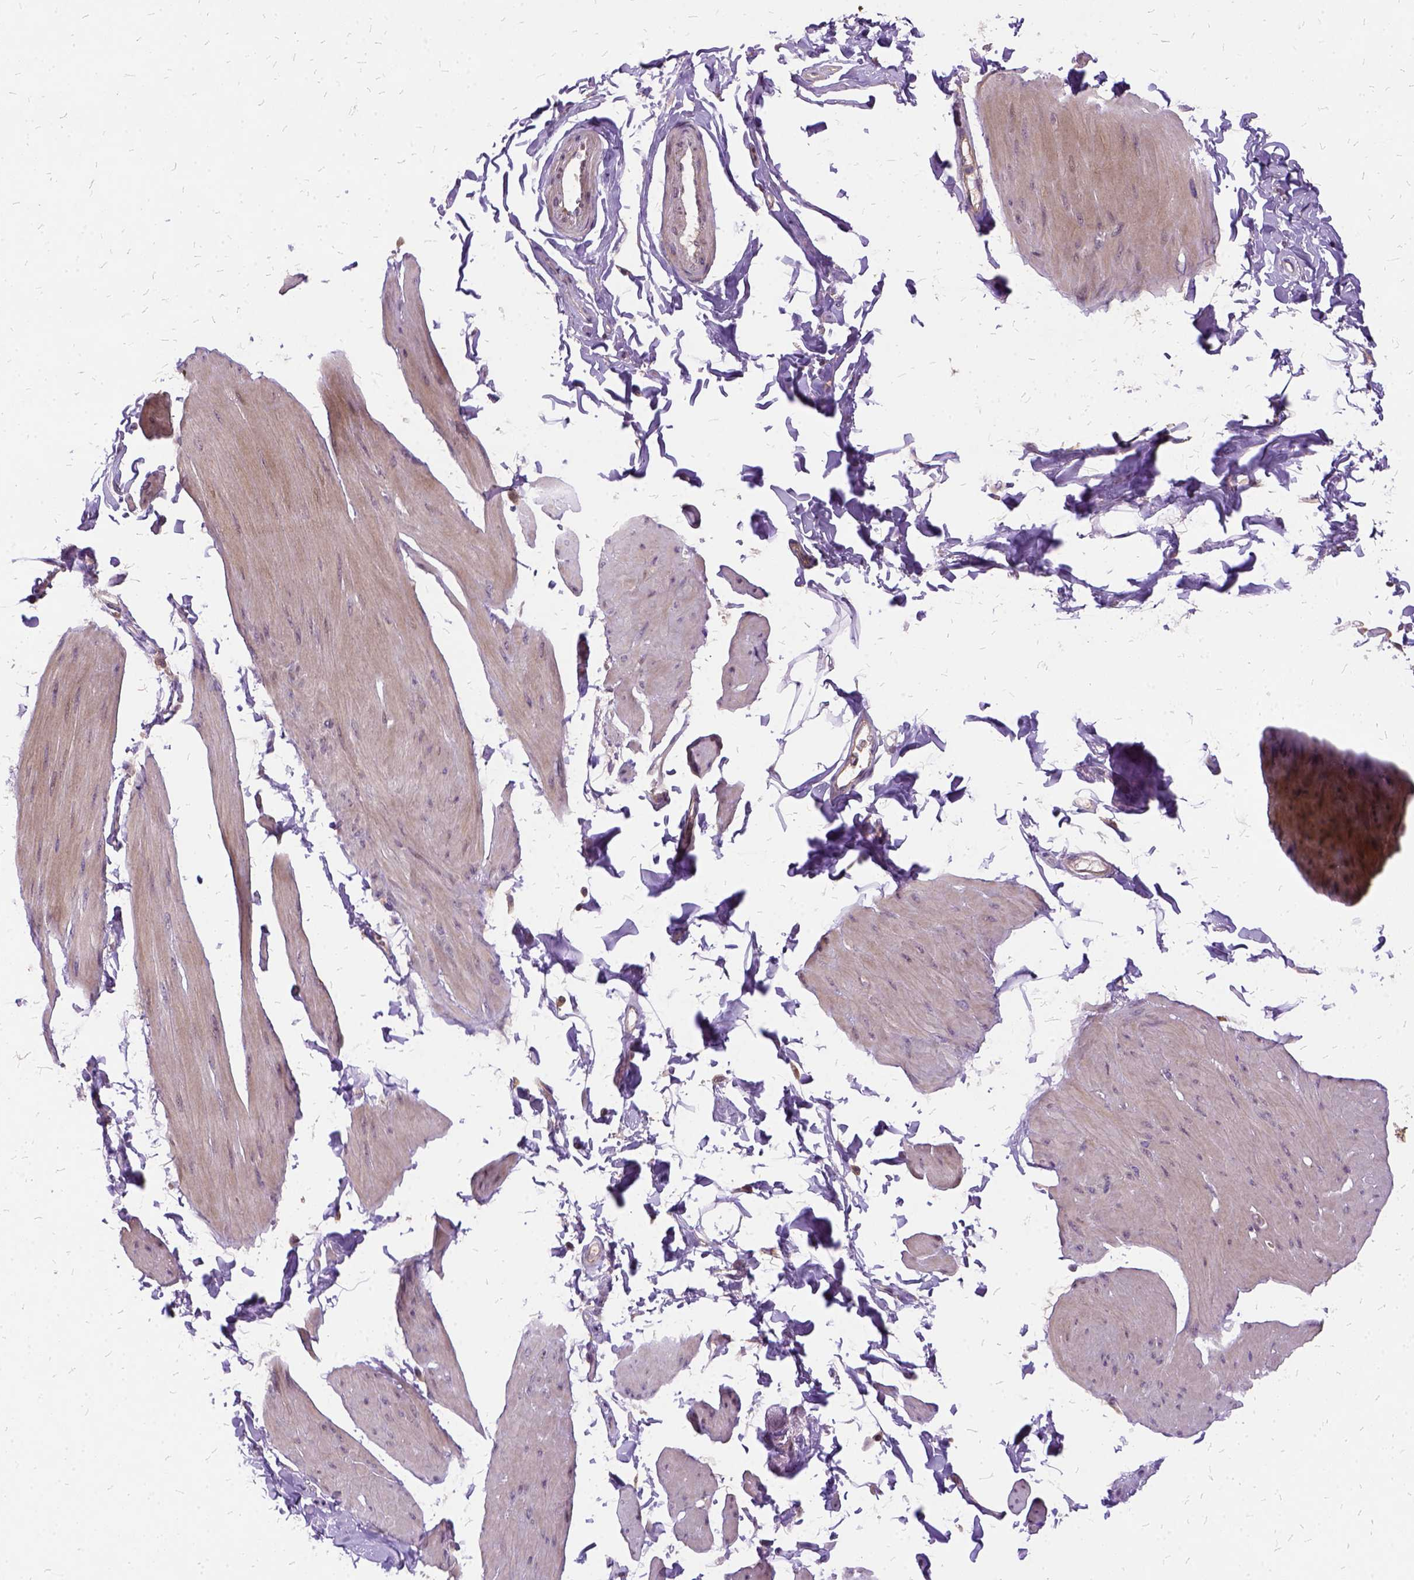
{"staining": {"intensity": "weak", "quantity": ">75%", "location": "cytoplasmic/membranous"}, "tissue": "smooth muscle", "cell_type": "Smooth muscle cells", "image_type": "normal", "snomed": [{"axis": "morphology", "description": "Normal tissue, NOS"}, {"axis": "topography", "description": "Adipose tissue"}, {"axis": "topography", "description": "Smooth muscle"}, {"axis": "topography", "description": "Peripheral nerve tissue"}], "caption": "An image showing weak cytoplasmic/membranous staining in approximately >75% of smooth muscle cells in normal smooth muscle, as visualized by brown immunohistochemical staining.", "gene": "ILRUN", "patient": {"sex": "male", "age": 83}}